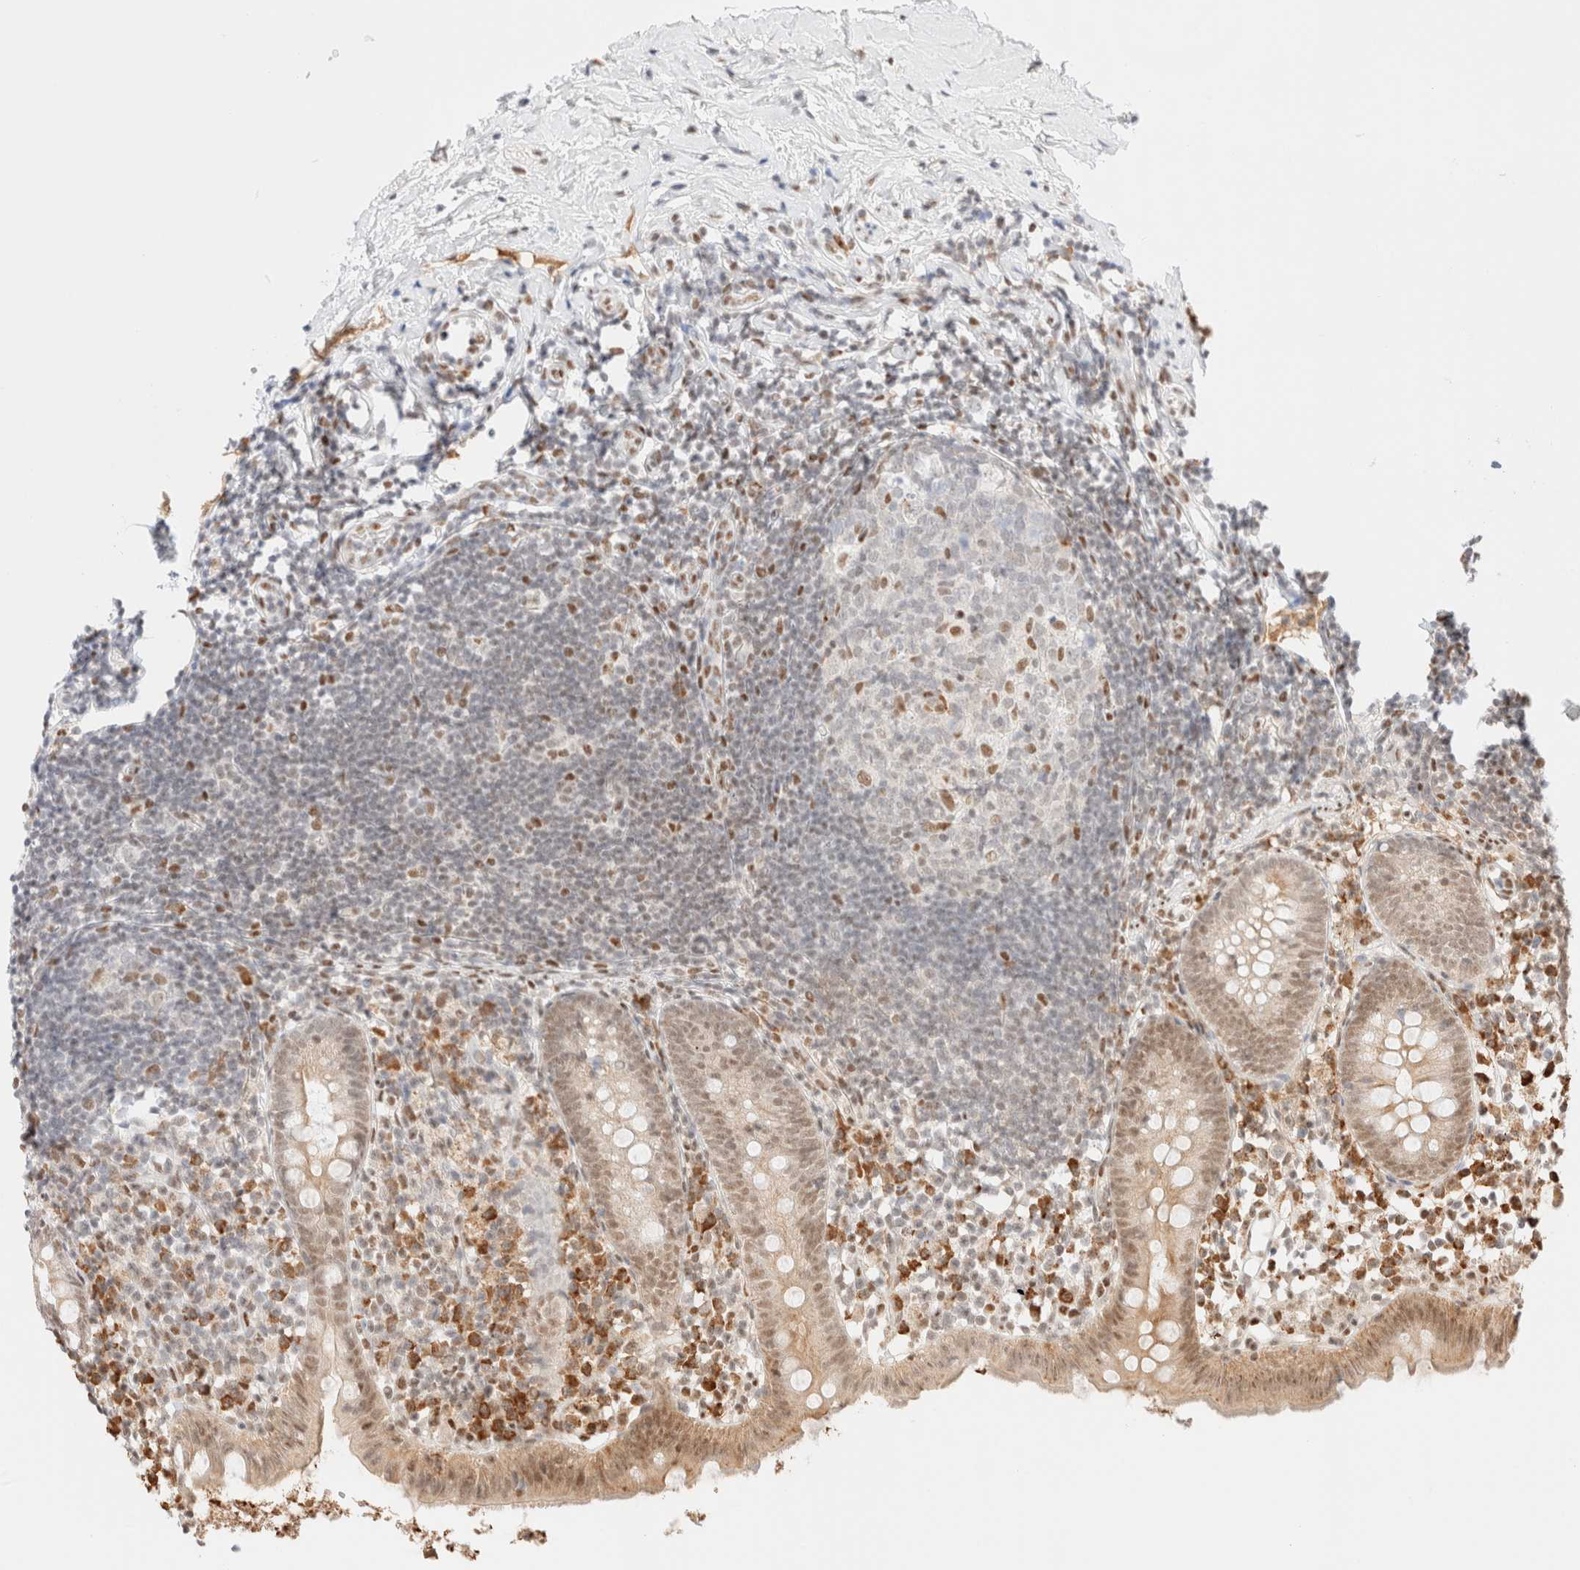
{"staining": {"intensity": "moderate", "quantity": "25%-75%", "location": "cytoplasmic/membranous,nuclear"}, "tissue": "appendix", "cell_type": "Glandular cells", "image_type": "normal", "snomed": [{"axis": "morphology", "description": "Normal tissue, NOS"}, {"axis": "topography", "description": "Appendix"}], "caption": "Protein staining of unremarkable appendix reveals moderate cytoplasmic/membranous,nuclear expression in about 25%-75% of glandular cells.", "gene": "CIC", "patient": {"sex": "female", "age": 20}}